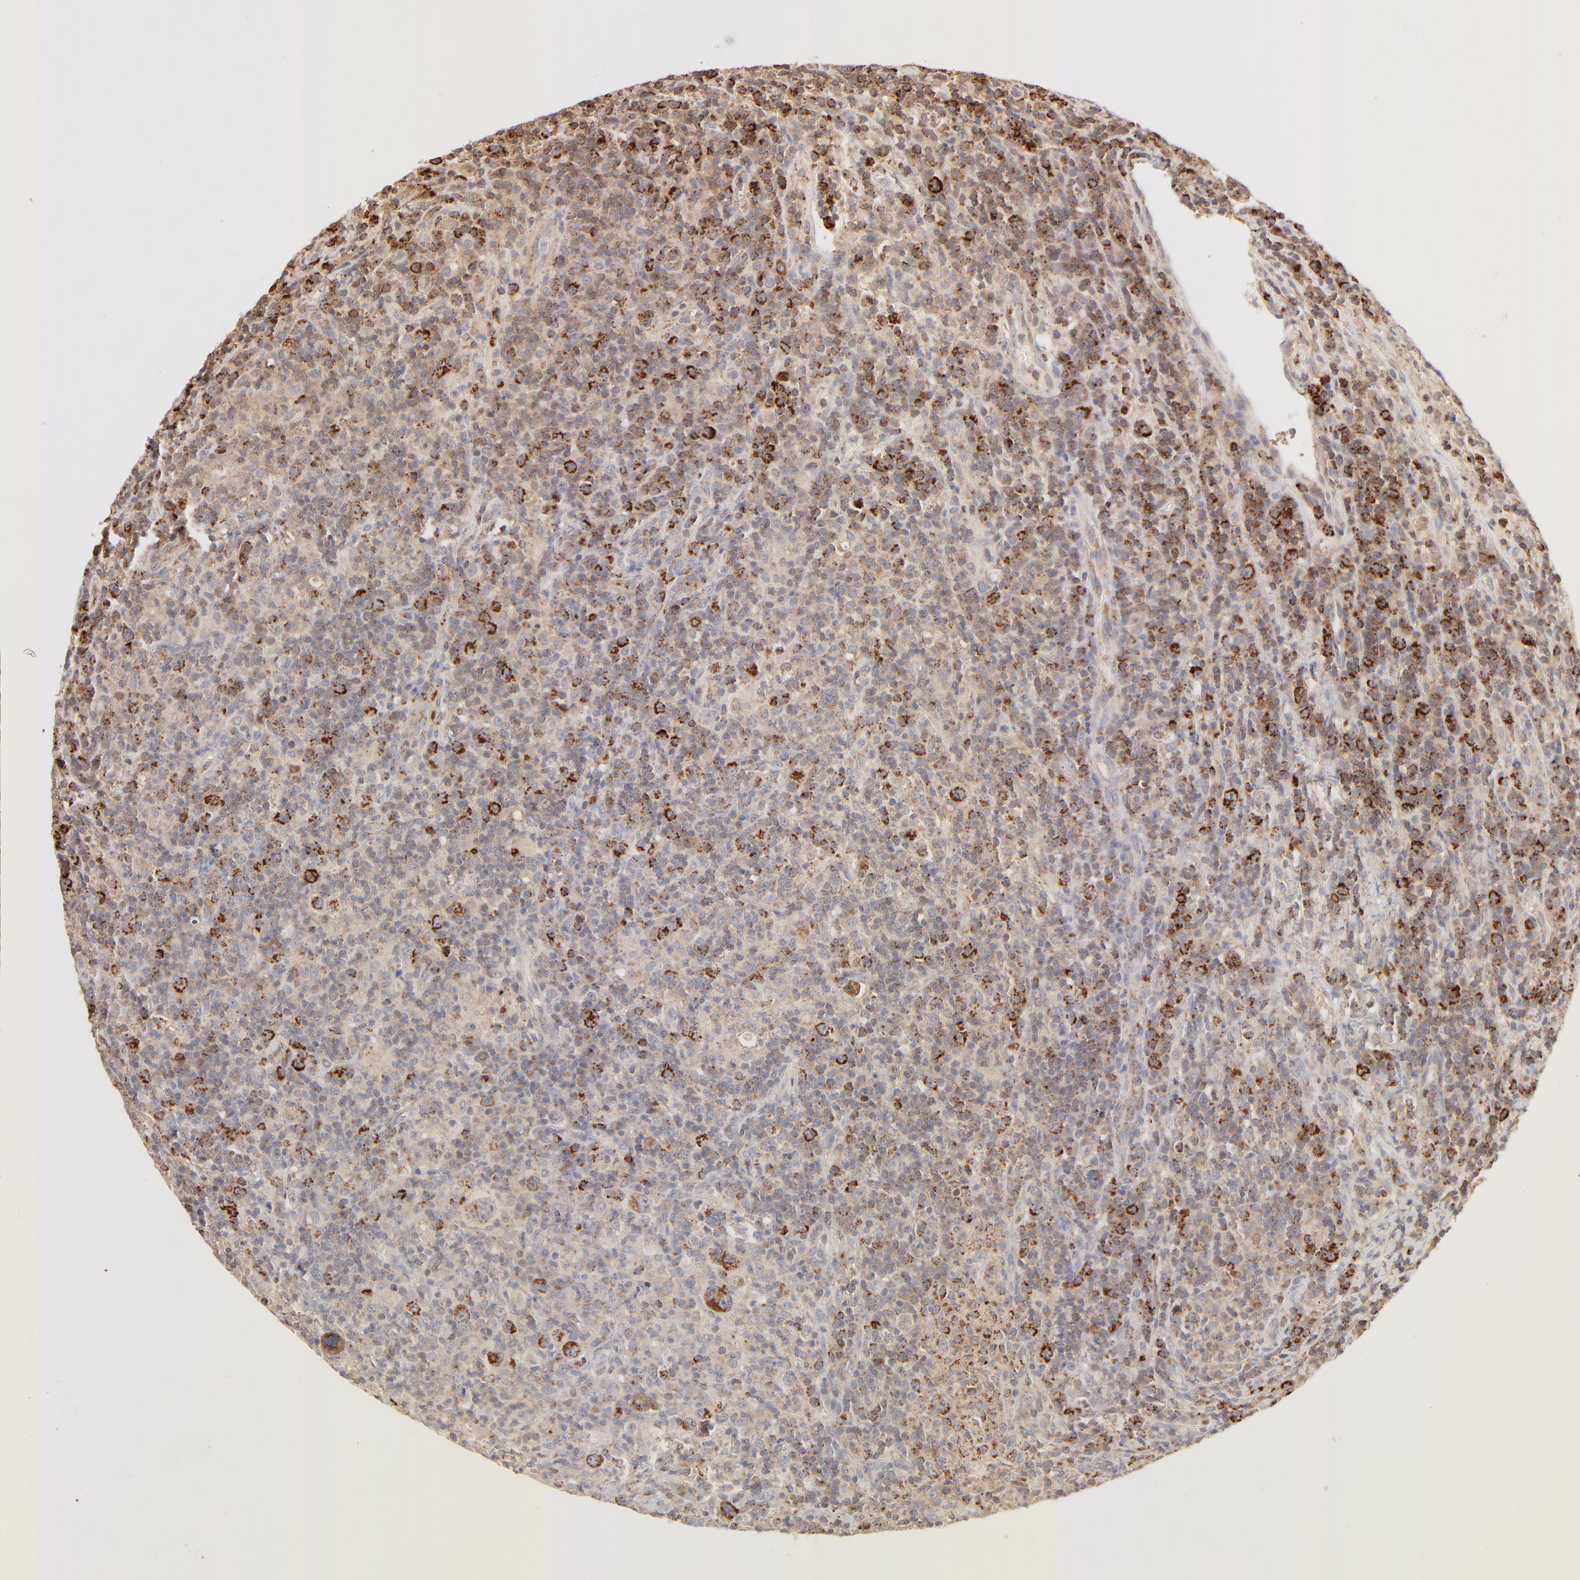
{"staining": {"intensity": "strong", "quantity": "25%-75%", "location": "cytoplasmic/membranous"}, "tissue": "lymphoma", "cell_type": "Tumor cells", "image_type": "cancer", "snomed": [{"axis": "morphology", "description": "Hodgkin's disease, NOS"}, {"axis": "topography", "description": "Lymph node"}], "caption": "A brown stain shows strong cytoplasmic/membranous expression of a protein in human Hodgkin's disease tumor cells.", "gene": "CSPG4", "patient": {"sex": "male", "age": 65}}